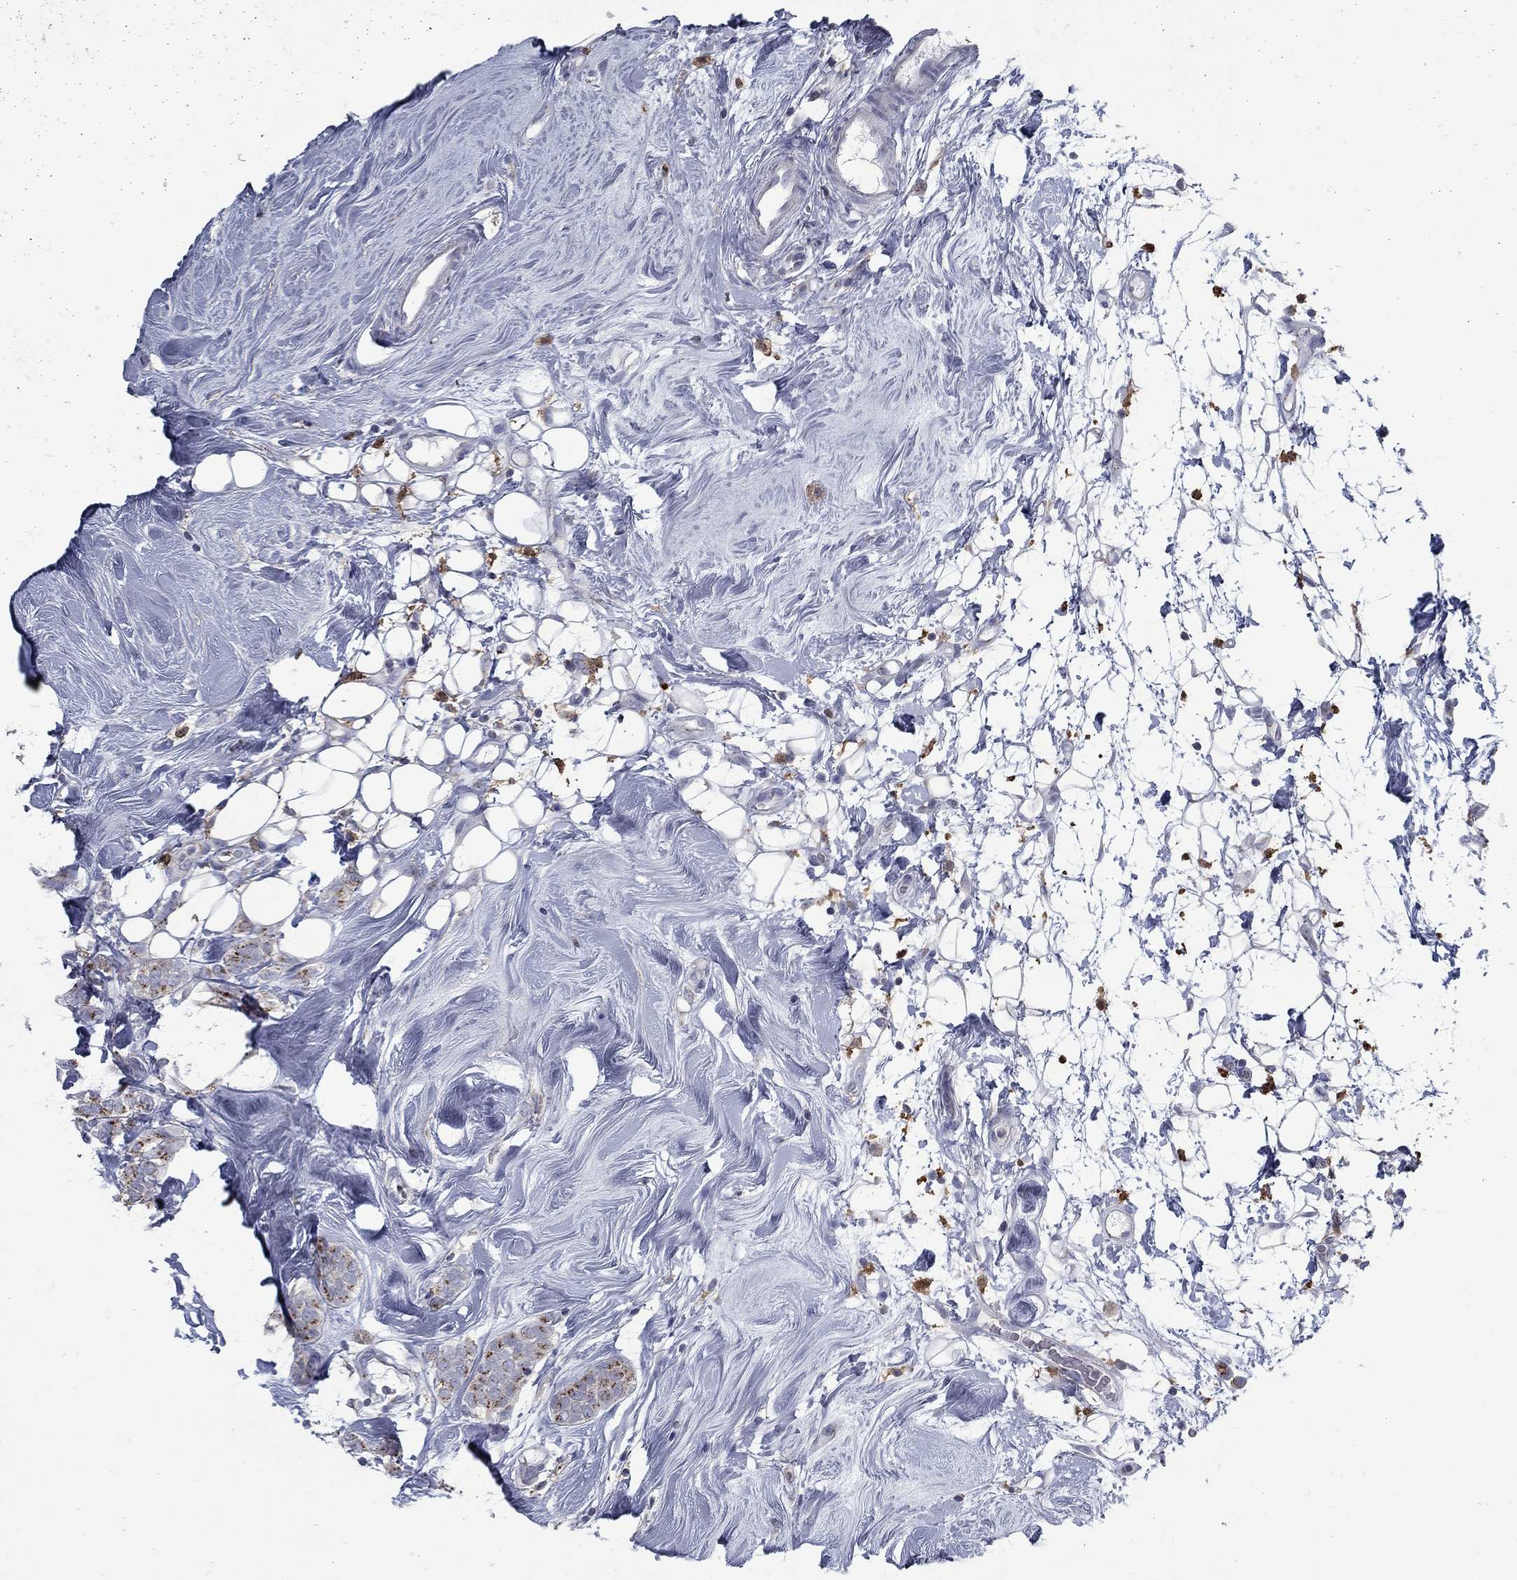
{"staining": {"intensity": "strong", "quantity": "<25%", "location": "cytoplasmic/membranous"}, "tissue": "breast cancer", "cell_type": "Tumor cells", "image_type": "cancer", "snomed": [{"axis": "morphology", "description": "Lobular carcinoma"}, {"axis": "topography", "description": "Breast"}], "caption": "Immunohistochemistry (IHC) (DAB) staining of human breast cancer displays strong cytoplasmic/membranous protein expression in approximately <25% of tumor cells. (DAB IHC with brightfield microscopy, high magnification).", "gene": "KIAA0319L", "patient": {"sex": "female", "age": 49}}